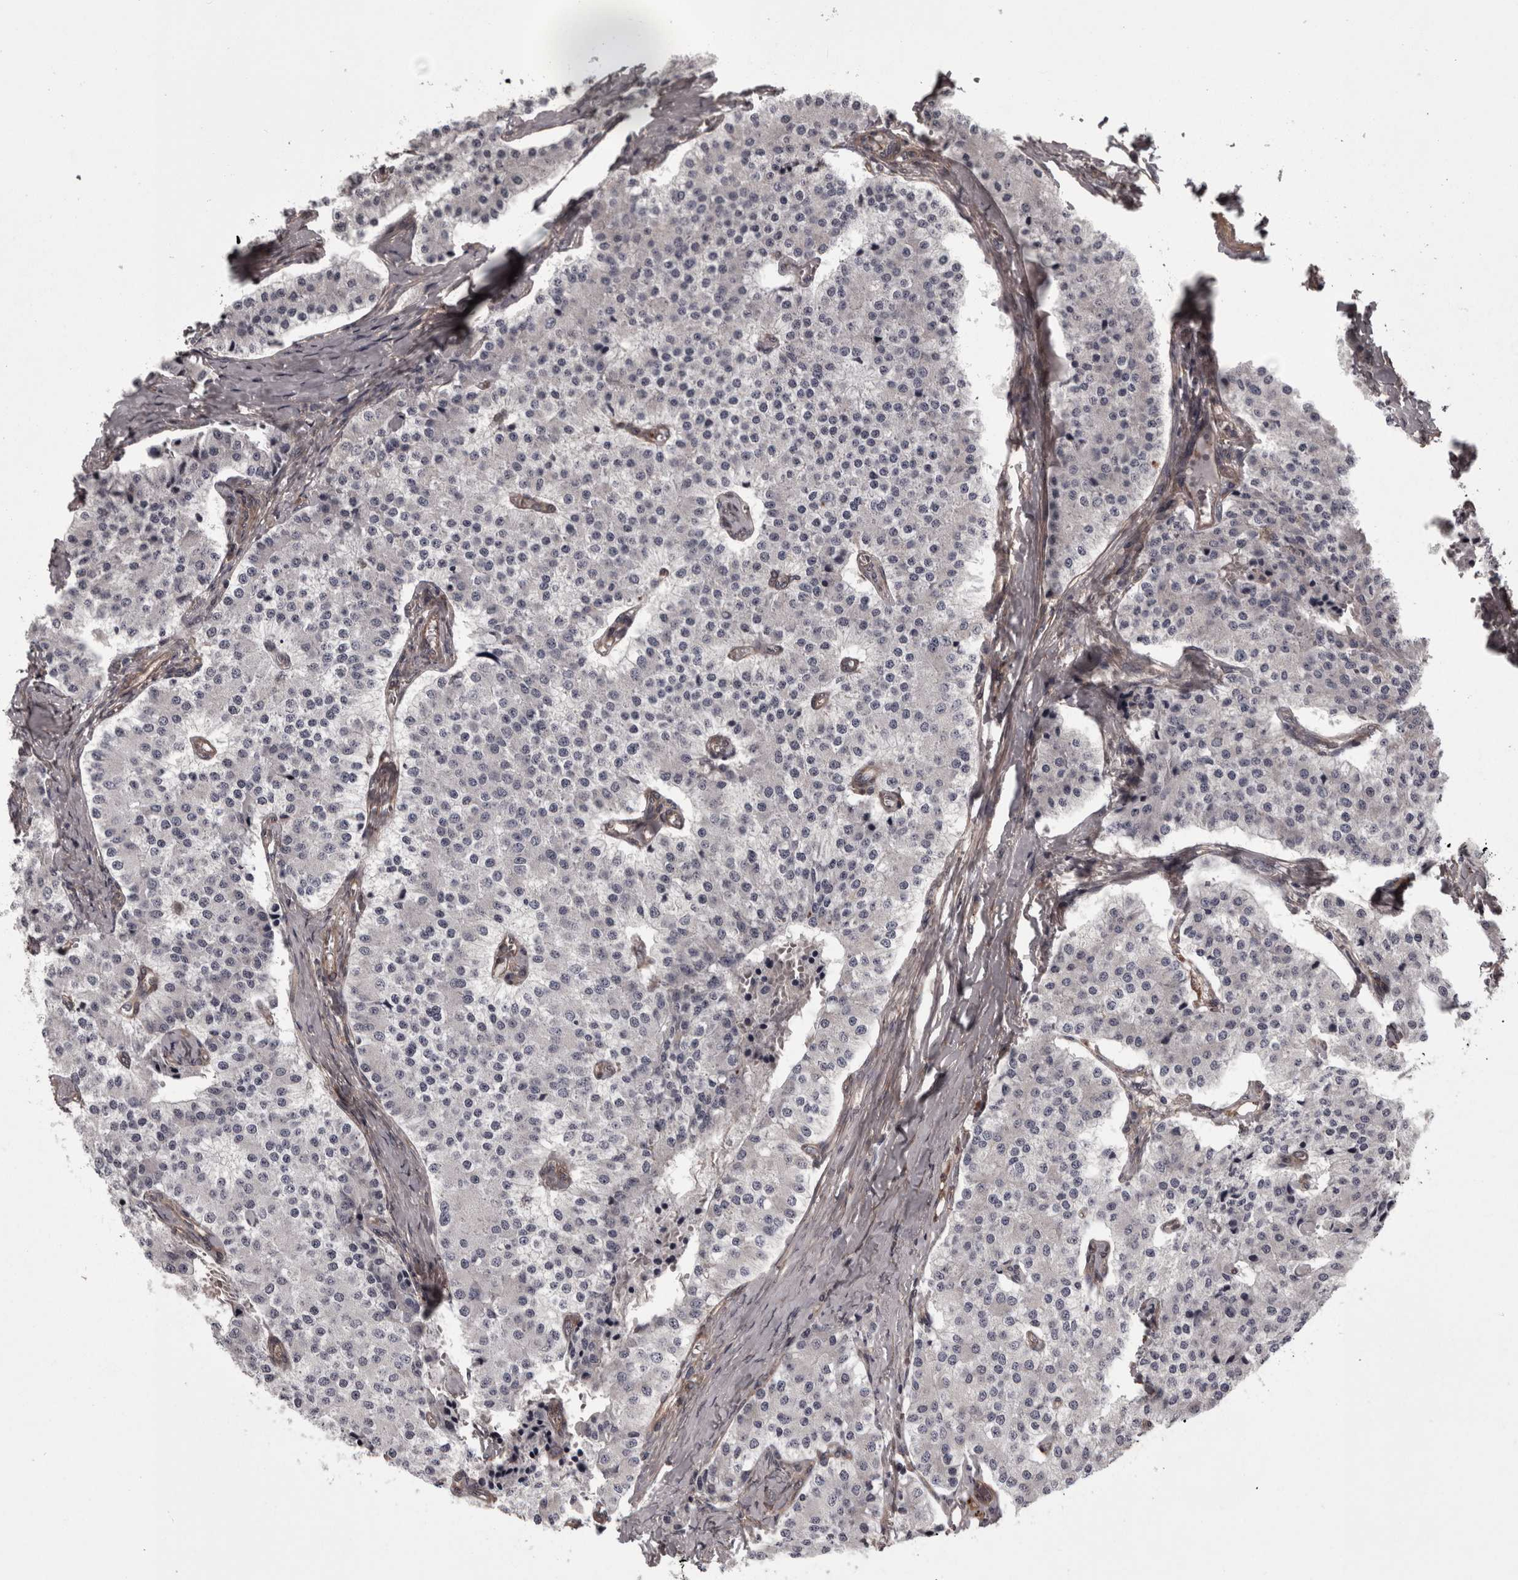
{"staining": {"intensity": "negative", "quantity": "none", "location": "none"}, "tissue": "carcinoid", "cell_type": "Tumor cells", "image_type": "cancer", "snomed": [{"axis": "morphology", "description": "Carcinoid, malignant, NOS"}, {"axis": "topography", "description": "Colon"}], "caption": "High magnification brightfield microscopy of carcinoid (malignant) stained with DAB (3,3'-diaminobenzidine) (brown) and counterstained with hematoxylin (blue): tumor cells show no significant staining.", "gene": "RSU1", "patient": {"sex": "female", "age": 52}}